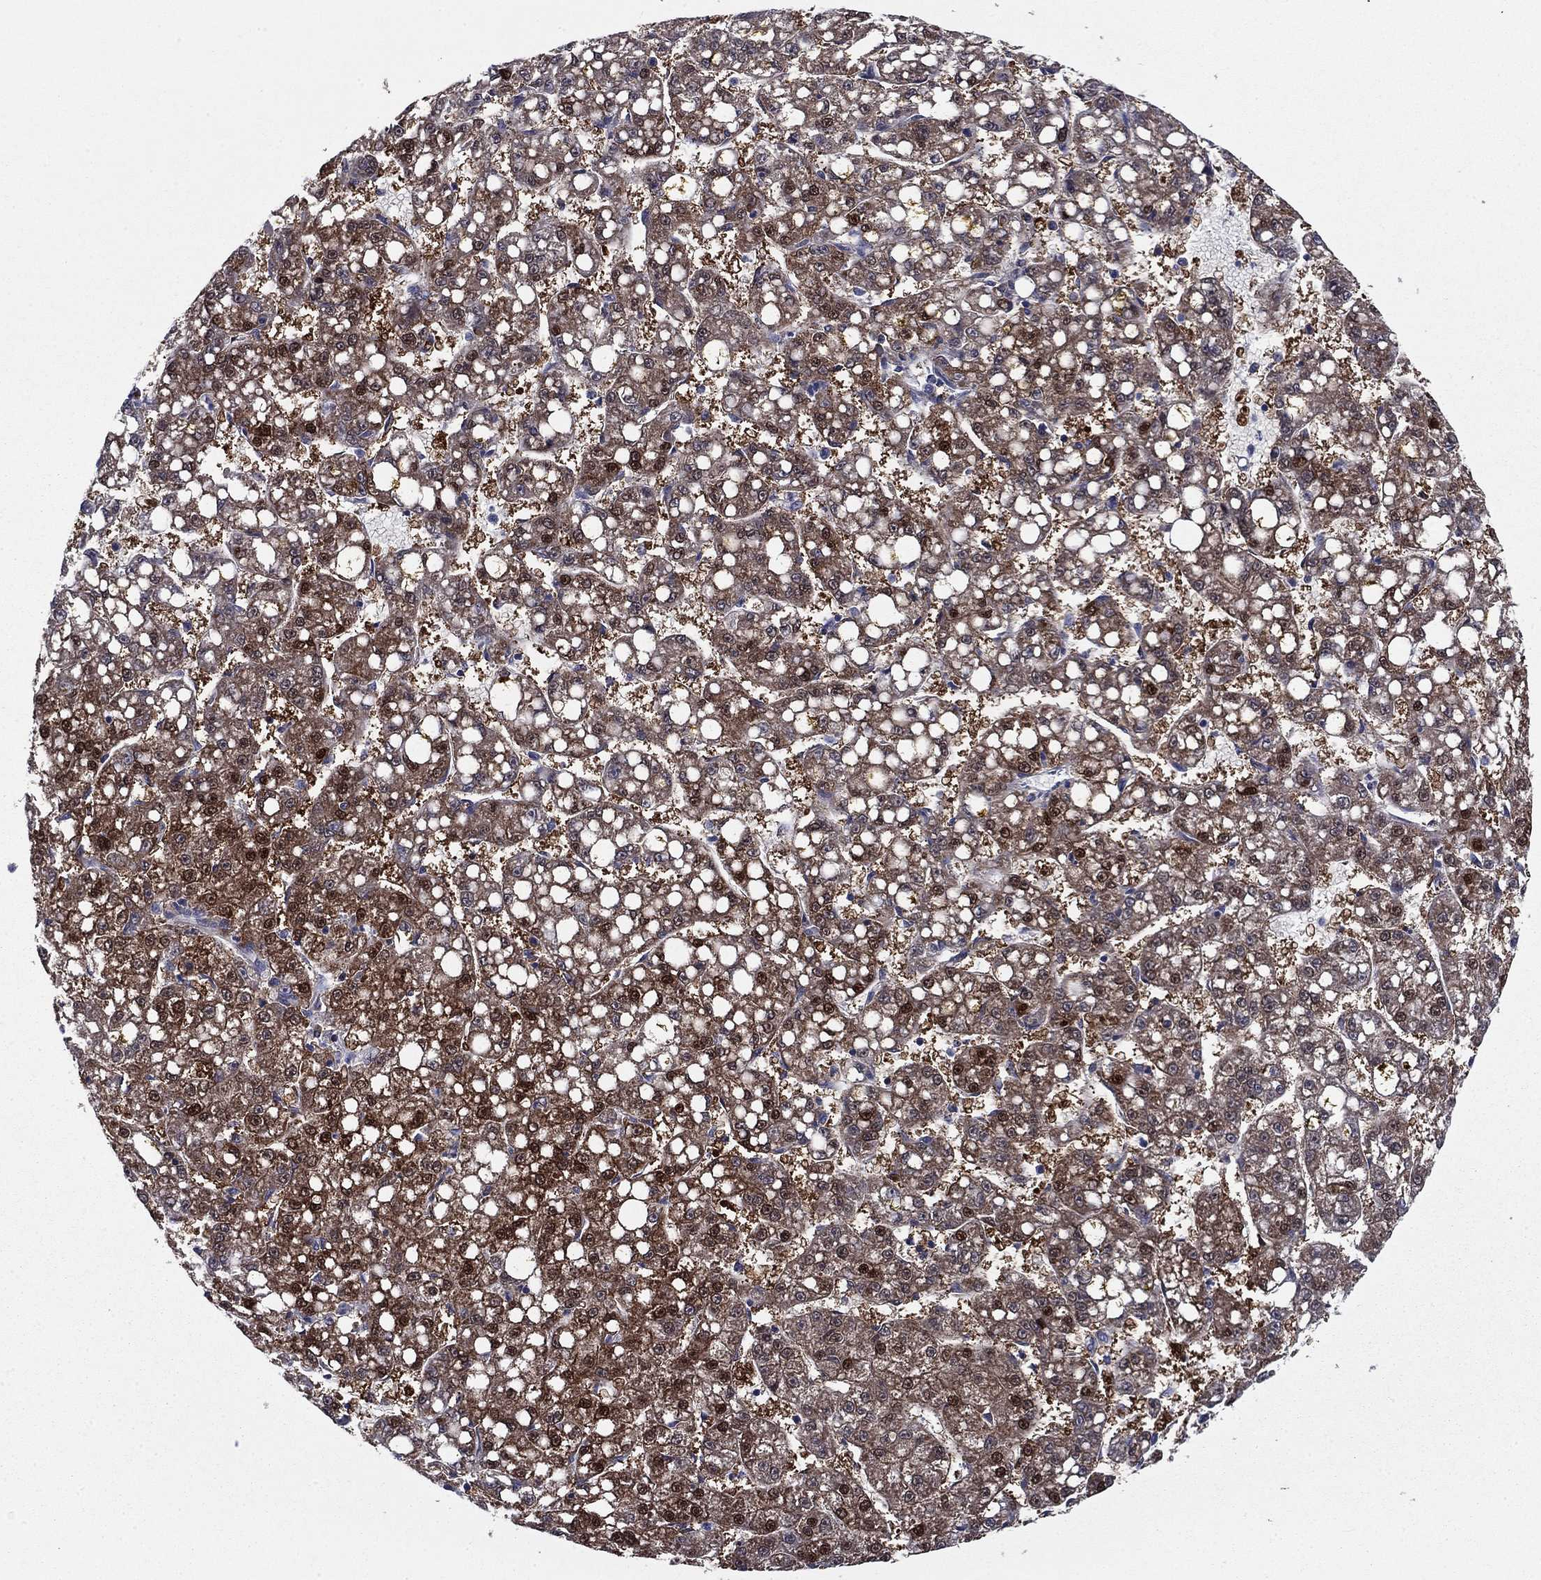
{"staining": {"intensity": "moderate", "quantity": "25%-75%", "location": "cytoplasmic/membranous,nuclear"}, "tissue": "liver cancer", "cell_type": "Tumor cells", "image_type": "cancer", "snomed": [{"axis": "morphology", "description": "Carcinoma, Hepatocellular, NOS"}, {"axis": "topography", "description": "Liver"}], "caption": "The micrograph demonstrates staining of liver hepatocellular carcinoma, revealing moderate cytoplasmic/membranous and nuclear protein expression (brown color) within tumor cells.", "gene": "REXO5", "patient": {"sex": "female", "age": 65}}